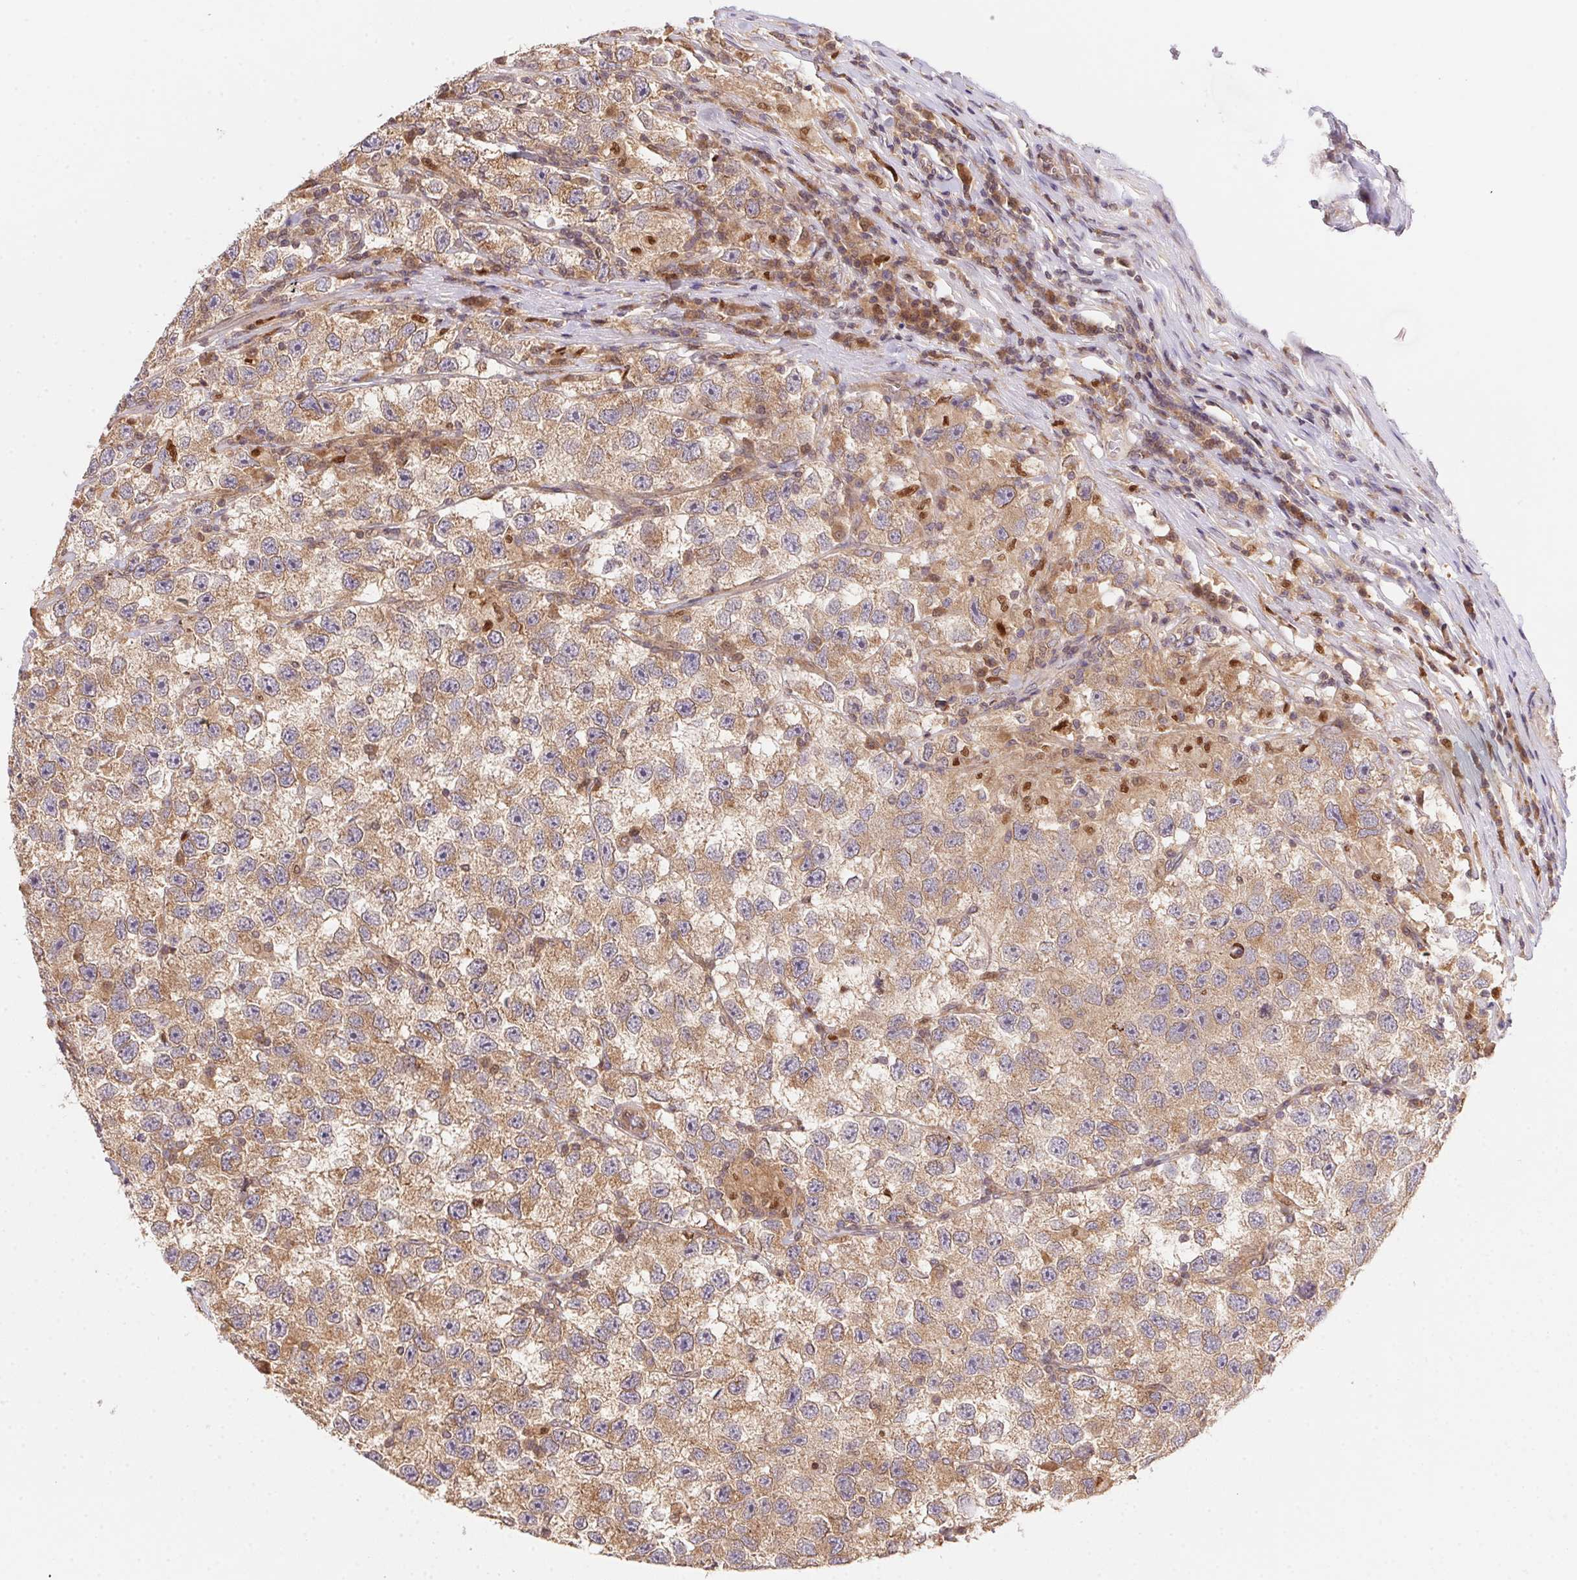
{"staining": {"intensity": "weak", "quantity": ">75%", "location": "cytoplasmic/membranous"}, "tissue": "testis cancer", "cell_type": "Tumor cells", "image_type": "cancer", "snomed": [{"axis": "morphology", "description": "Seminoma, NOS"}, {"axis": "topography", "description": "Testis"}], "caption": "A micrograph of seminoma (testis) stained for a protein demonstrates weak cytoplasmic/membranous brown staining in tumor cells.", "gene": "MEX3D", "patient": {"sex": "male", "age": 26}}